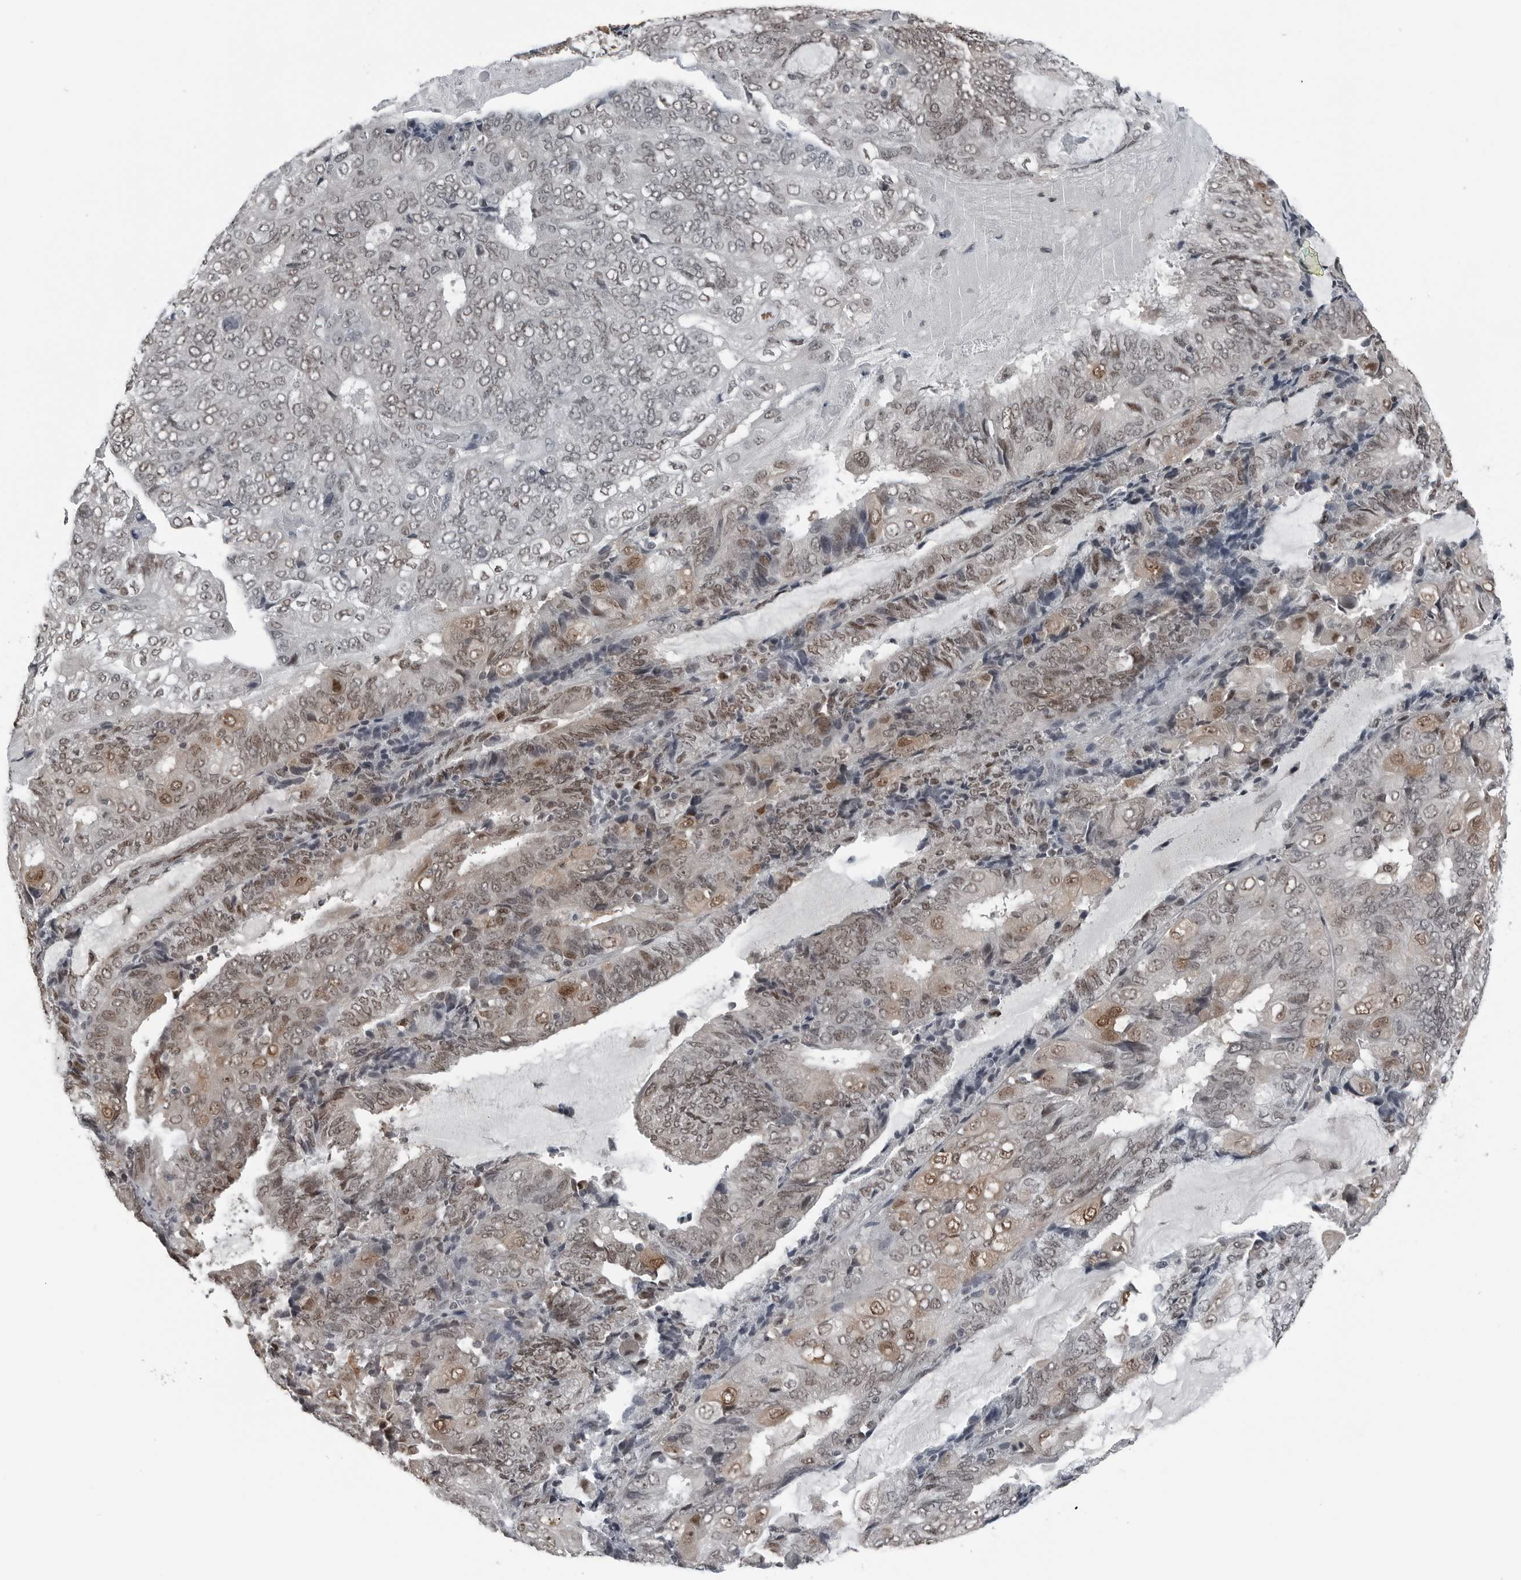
{"staining": {"intensity": "moderate", "quantity": "25%-75%", "location": "nuclear"}, "tissue": "endometrial cancer", "cell_type": "Tumor cells", "image_type": "cancer", "snomed": [{"axis": "morphology", "description": "Adenocarcinoma, NOS"}, {"axis": "topography", "description": "Endometrium"}], "caption": "This is an image of immunohistochemistry (IHC) staining of adenocarcinoma (endometrial), which shows moderate expression in the nuclear of tumor cells.", "gene": "AKR1A1", "patient": {"sex": "female", "age": 81}}